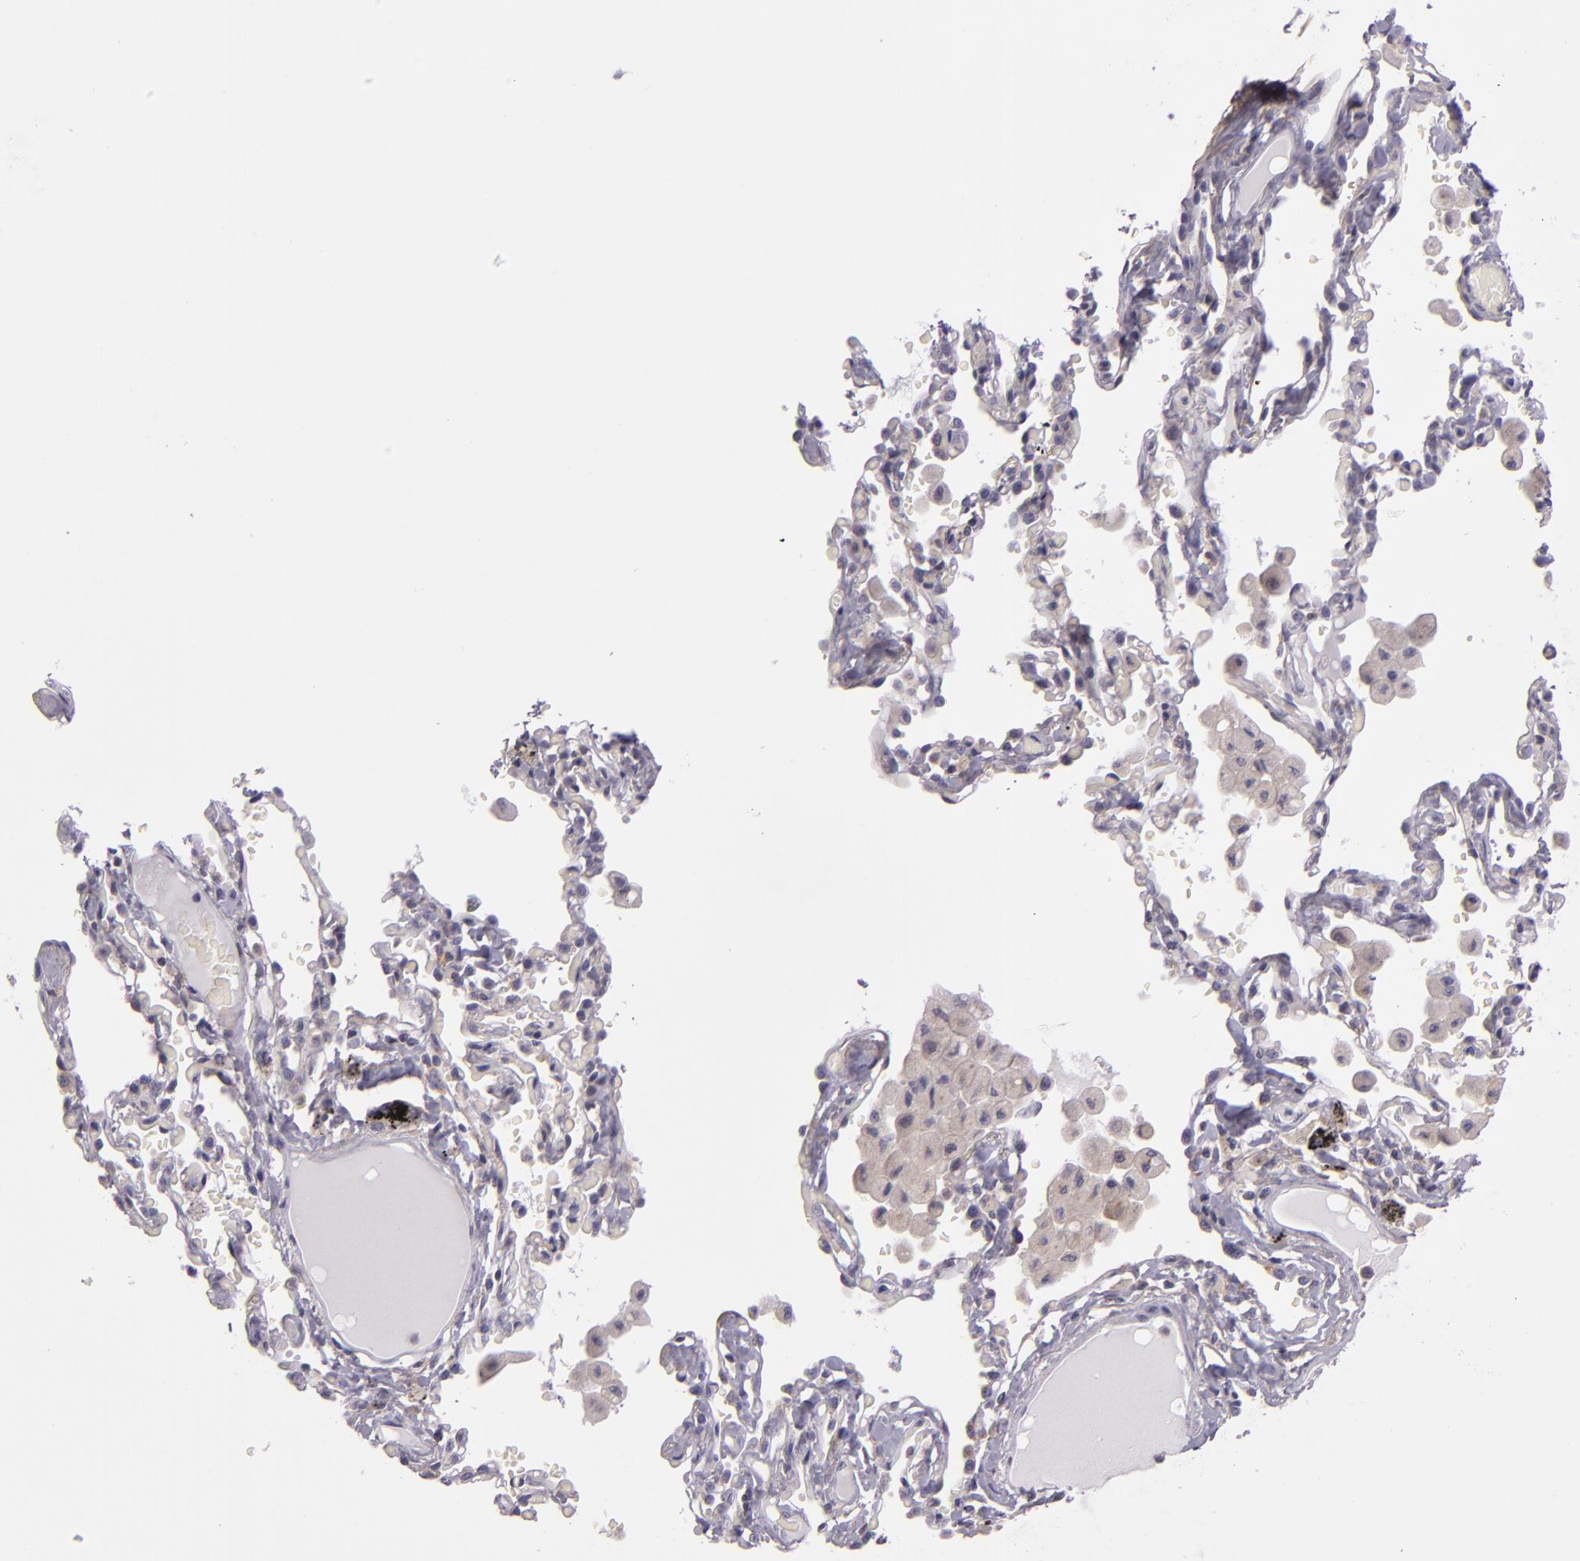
{"staining": {"intensity": "moderate", "quantity": "<25%", "location": "cytoplasmic/membranous"}, "tissue": "bronchus", "cell_type": "Respiratory epithelial cells", "image_type": "normal", "snomed": [{"axis": "morphology", "description": "Normal tissue, NOS"}, {"axis": "morphology", "description": "Squamous cell carcinoma, NOS"}, {"axis": "topography", "description": "Bronchus"}, {"axis": "topography", "description": "Lung"}], "caption": "Immunohistochemistry (DAB (3,3'-diaminobenzidine)) staining of unremarkable human bronchus demonstrates moderate cytoplasmic/membranous protein positivity in about <25% of respiratory epithelial cells.", "gene": "UPF3B", "patient": {"sex": "female", "age": 47}}